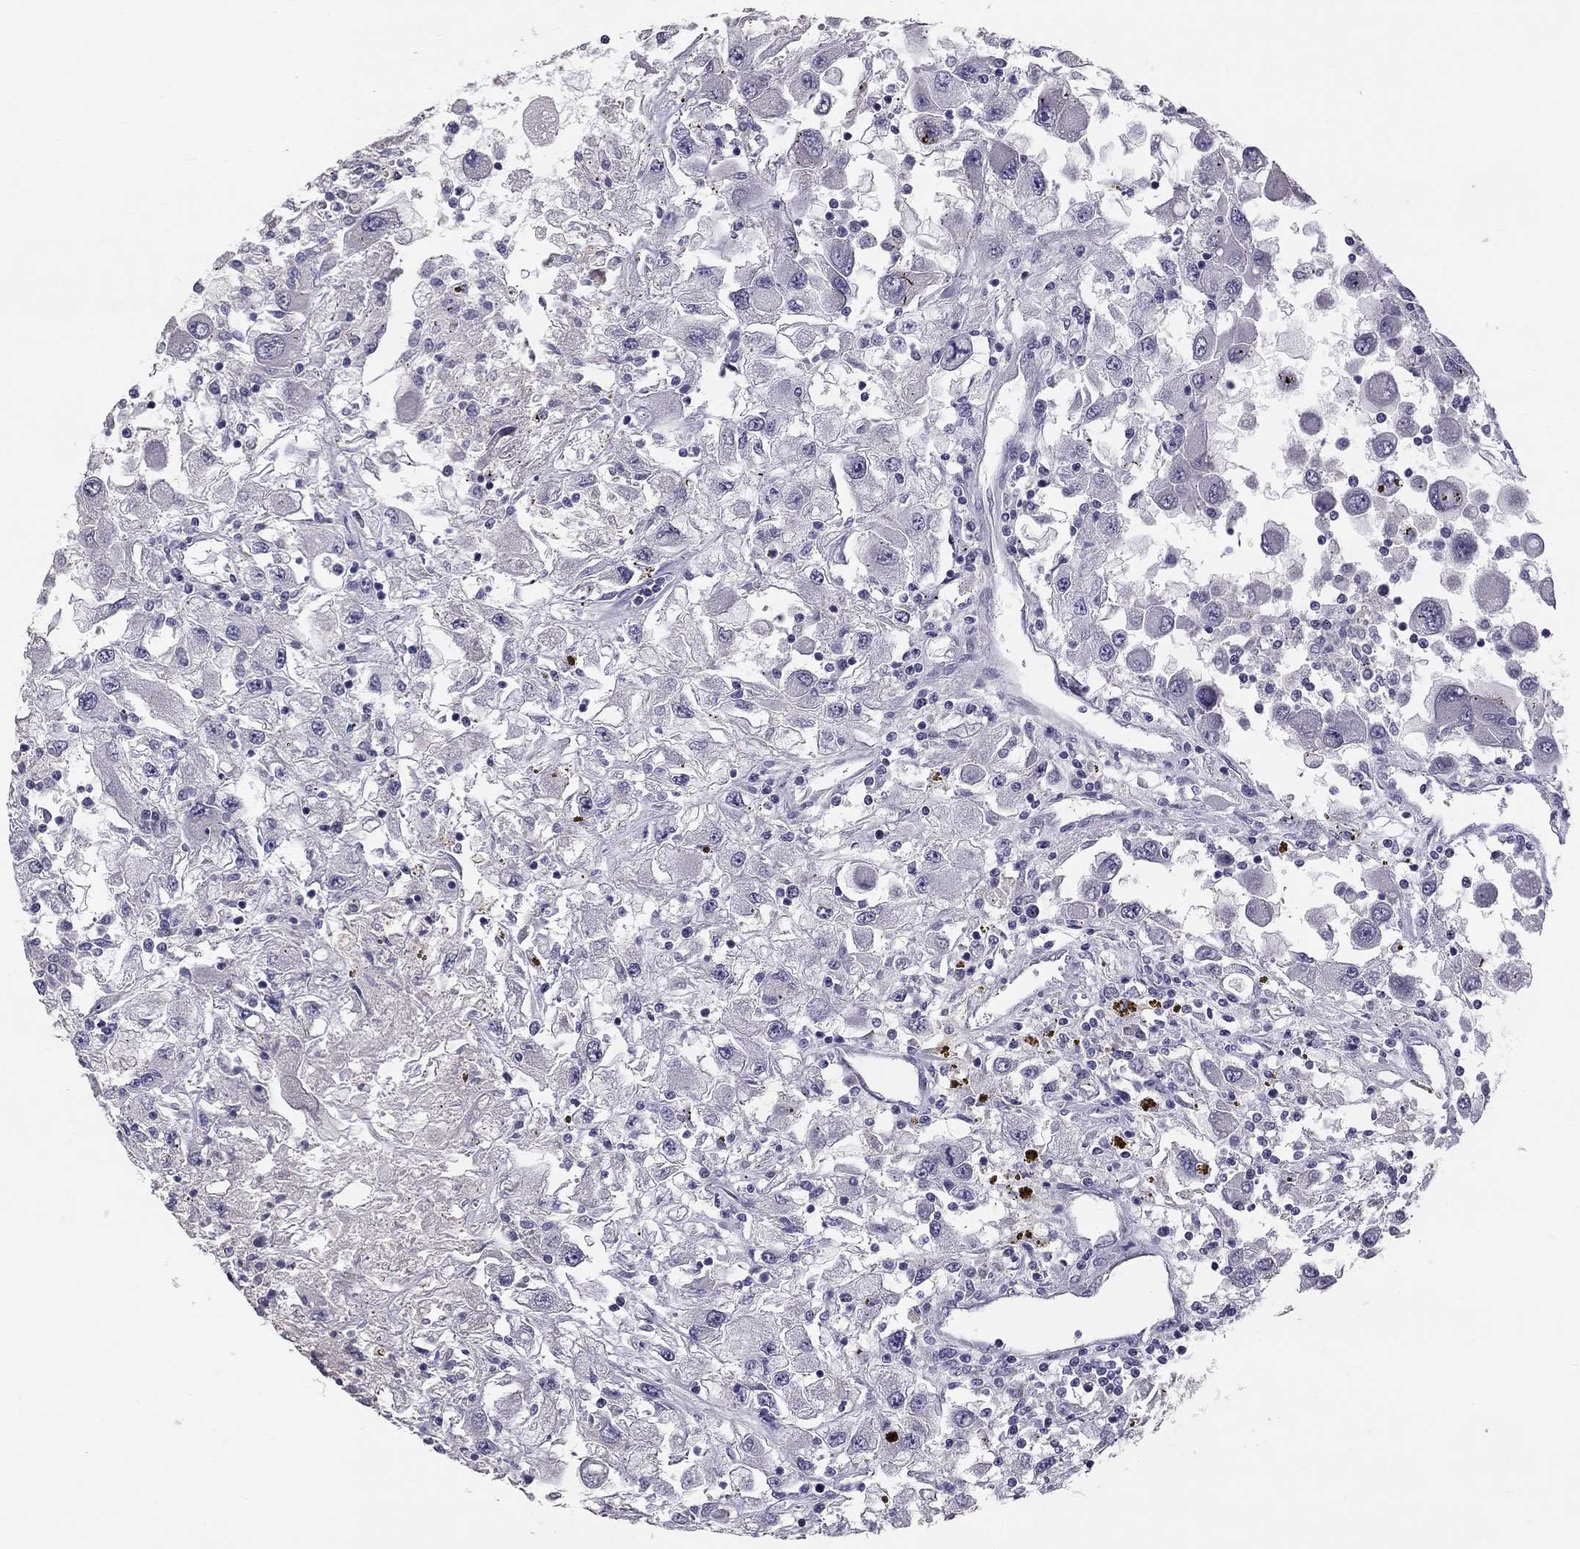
{"staining": {"intensity": "negative", "quantity": "none", "location": "none"}, "tissue": "renal cancer", "cell_type": "Tumor cells", "image_type": "cancer", "snomed": [{"axis": "morphology", "description": "Adenocarcinoma, NOS"}, {"axis": "topography", "description": "Kidney"}], "caption": "Tumor cells are negative for protein expression in human renal cancer (adenocarcinoma).", "gene": "GJB4", "patient": {"sex": "female", "age": 67}}